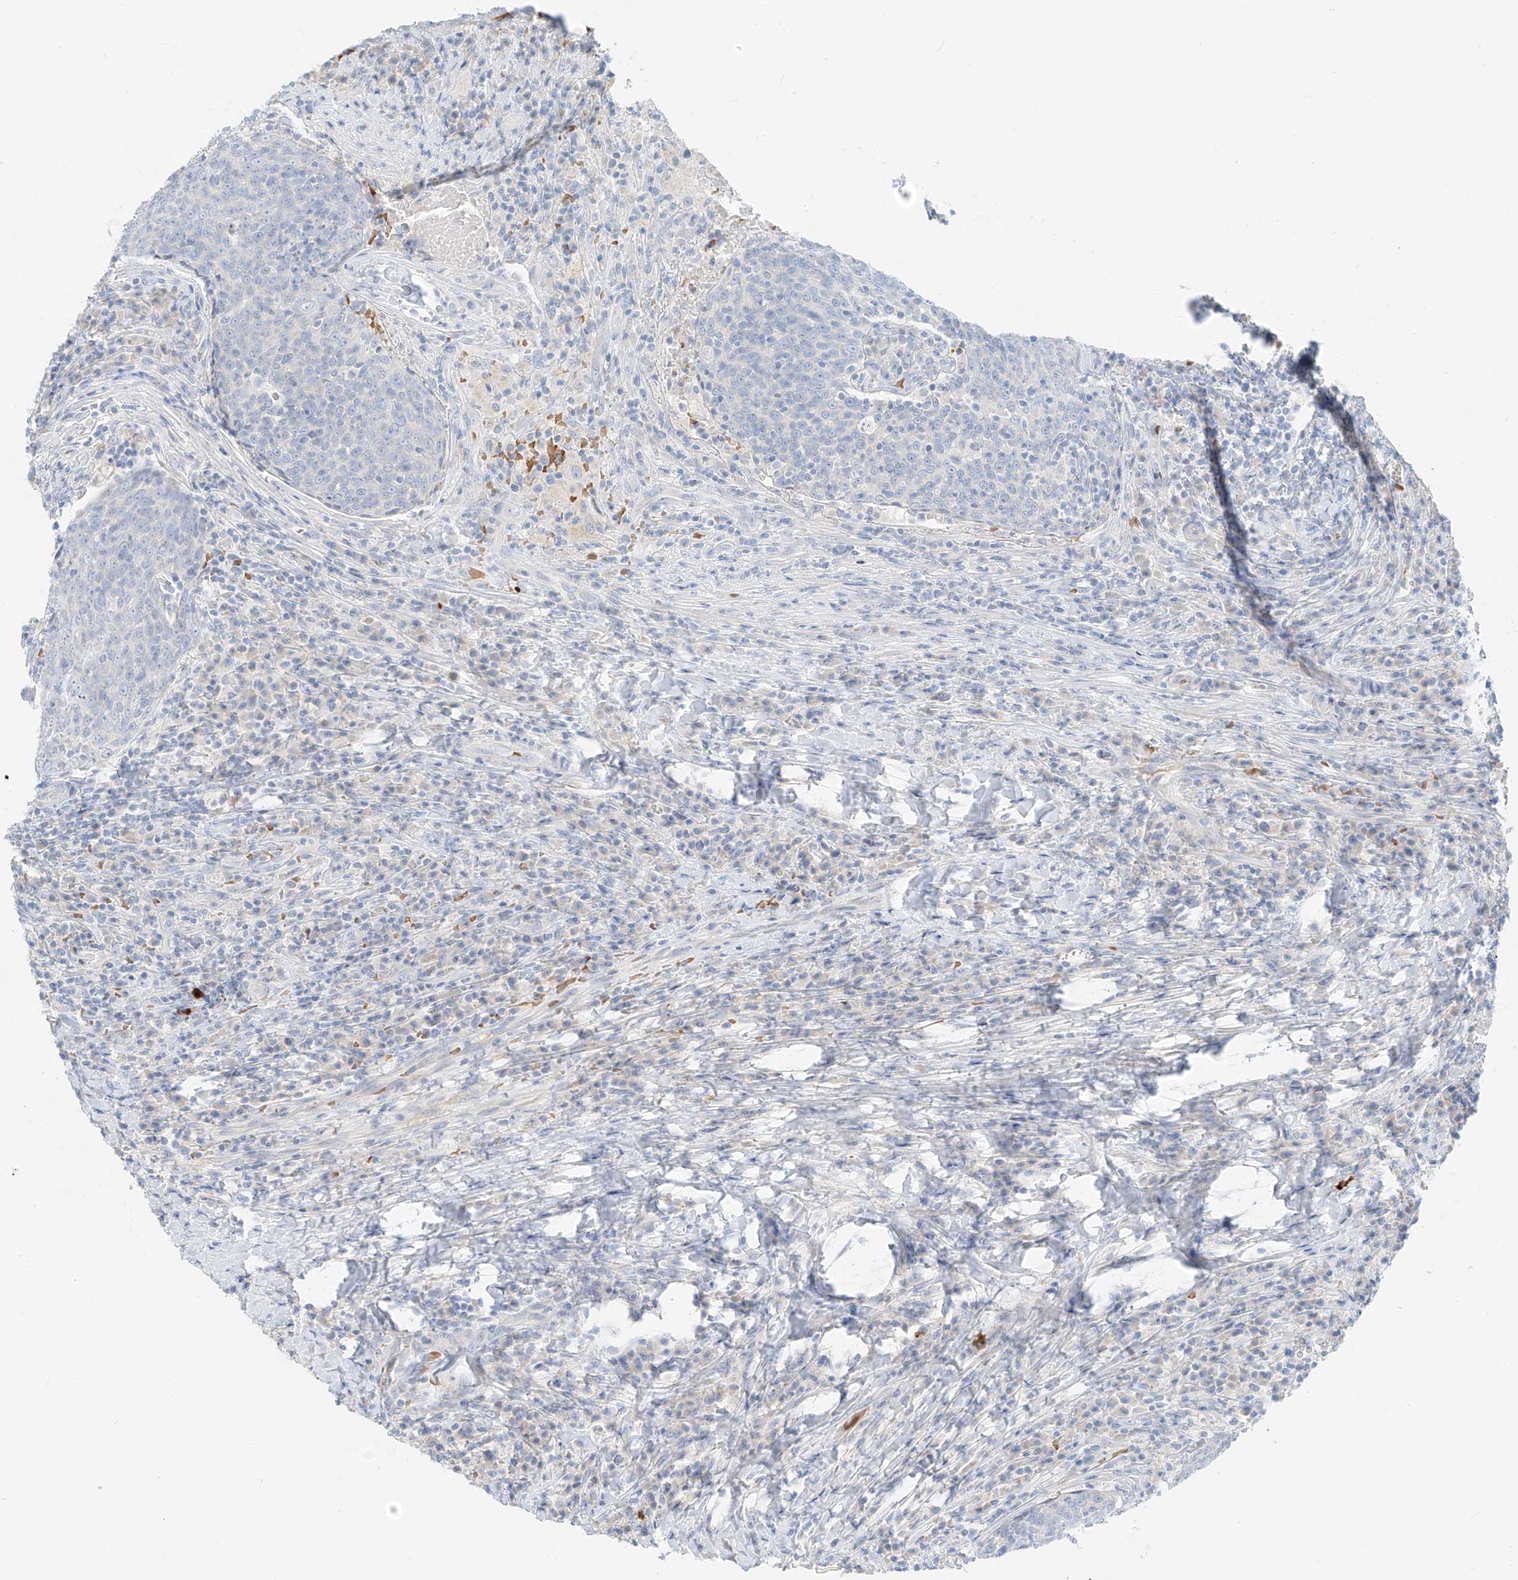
{"staining": {"intensity": "negative", "quantity": "none", "location": "none"}, "tissue": "head and neck cancer", "cell_type": "Tumor cells", "image_type": "cancer", "snomed": [{"axis": "morphology", "description": "Squamous cell carcinoma, NOS"}, {"axis": "morphology", "description": "Squamous cell carcinoma, metastatic, NOS"}, {"axis": "topography", "description": "Lymph node"}, {"axis": "topography", "description": "Head-Neck"}], "caption": "Immunohistochemical staining of human head and neck cancer reveals no significant expression in tumor cells.", "gene": "PGC", "patient": {"sex": "male", "age": 62}}